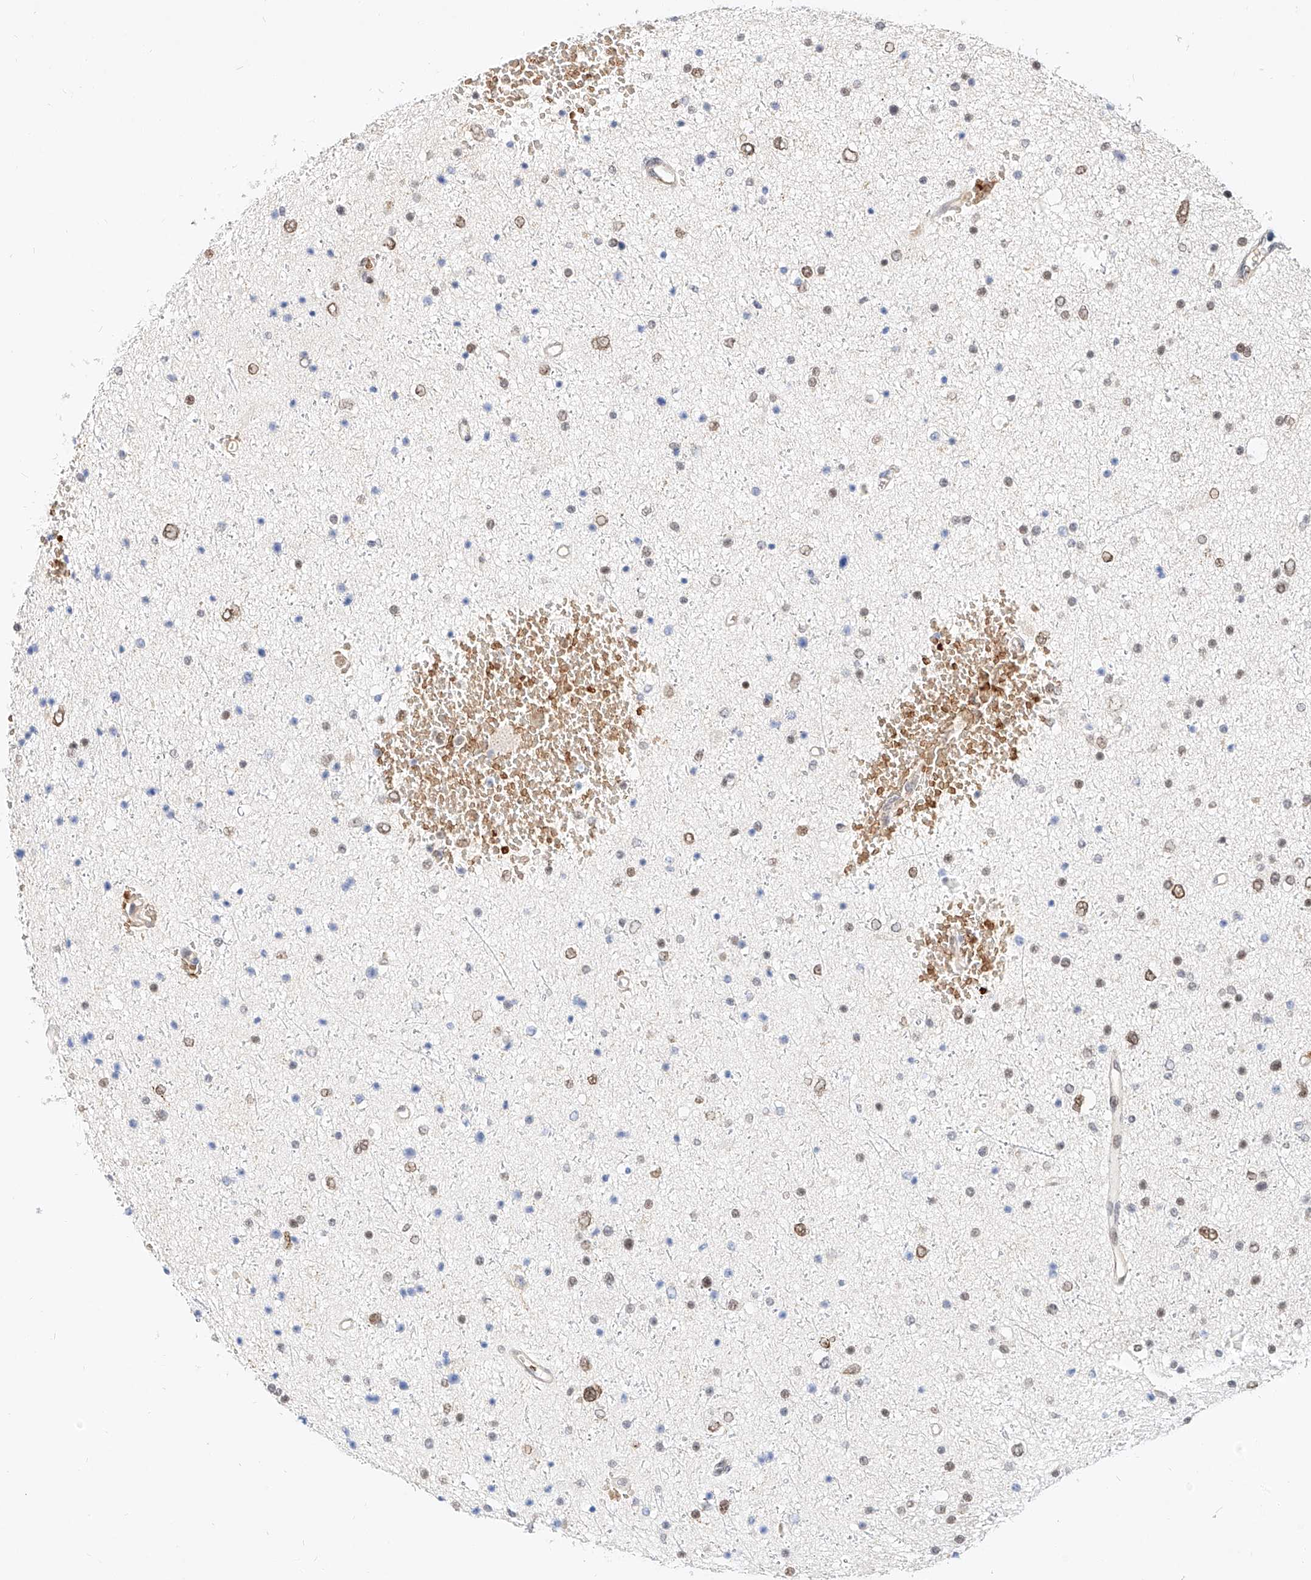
{"staining": {"intensity": "moderate", "quantity": "25%-75%", "location": "nuclear"}, "tissue": "glioma", "cell_type": "Tumor cells", "image_type": "cancer", "snomed": [{"axis": "morphology", "description": "Glioma, malignant, Low grade"}, {"axis": "topography", "description": "Brain"}], "caption": "The image shows immunohistochemical staining of malignant glioma (low-grade). There is moderate nuclear positivity is present in about 25%-75% of tumor cells. Immunohistochemistry stains the protein in brown and the nuclei are stained blue.", "gene": "CBX8", "patient": {"sex": "female", "age": 37}}